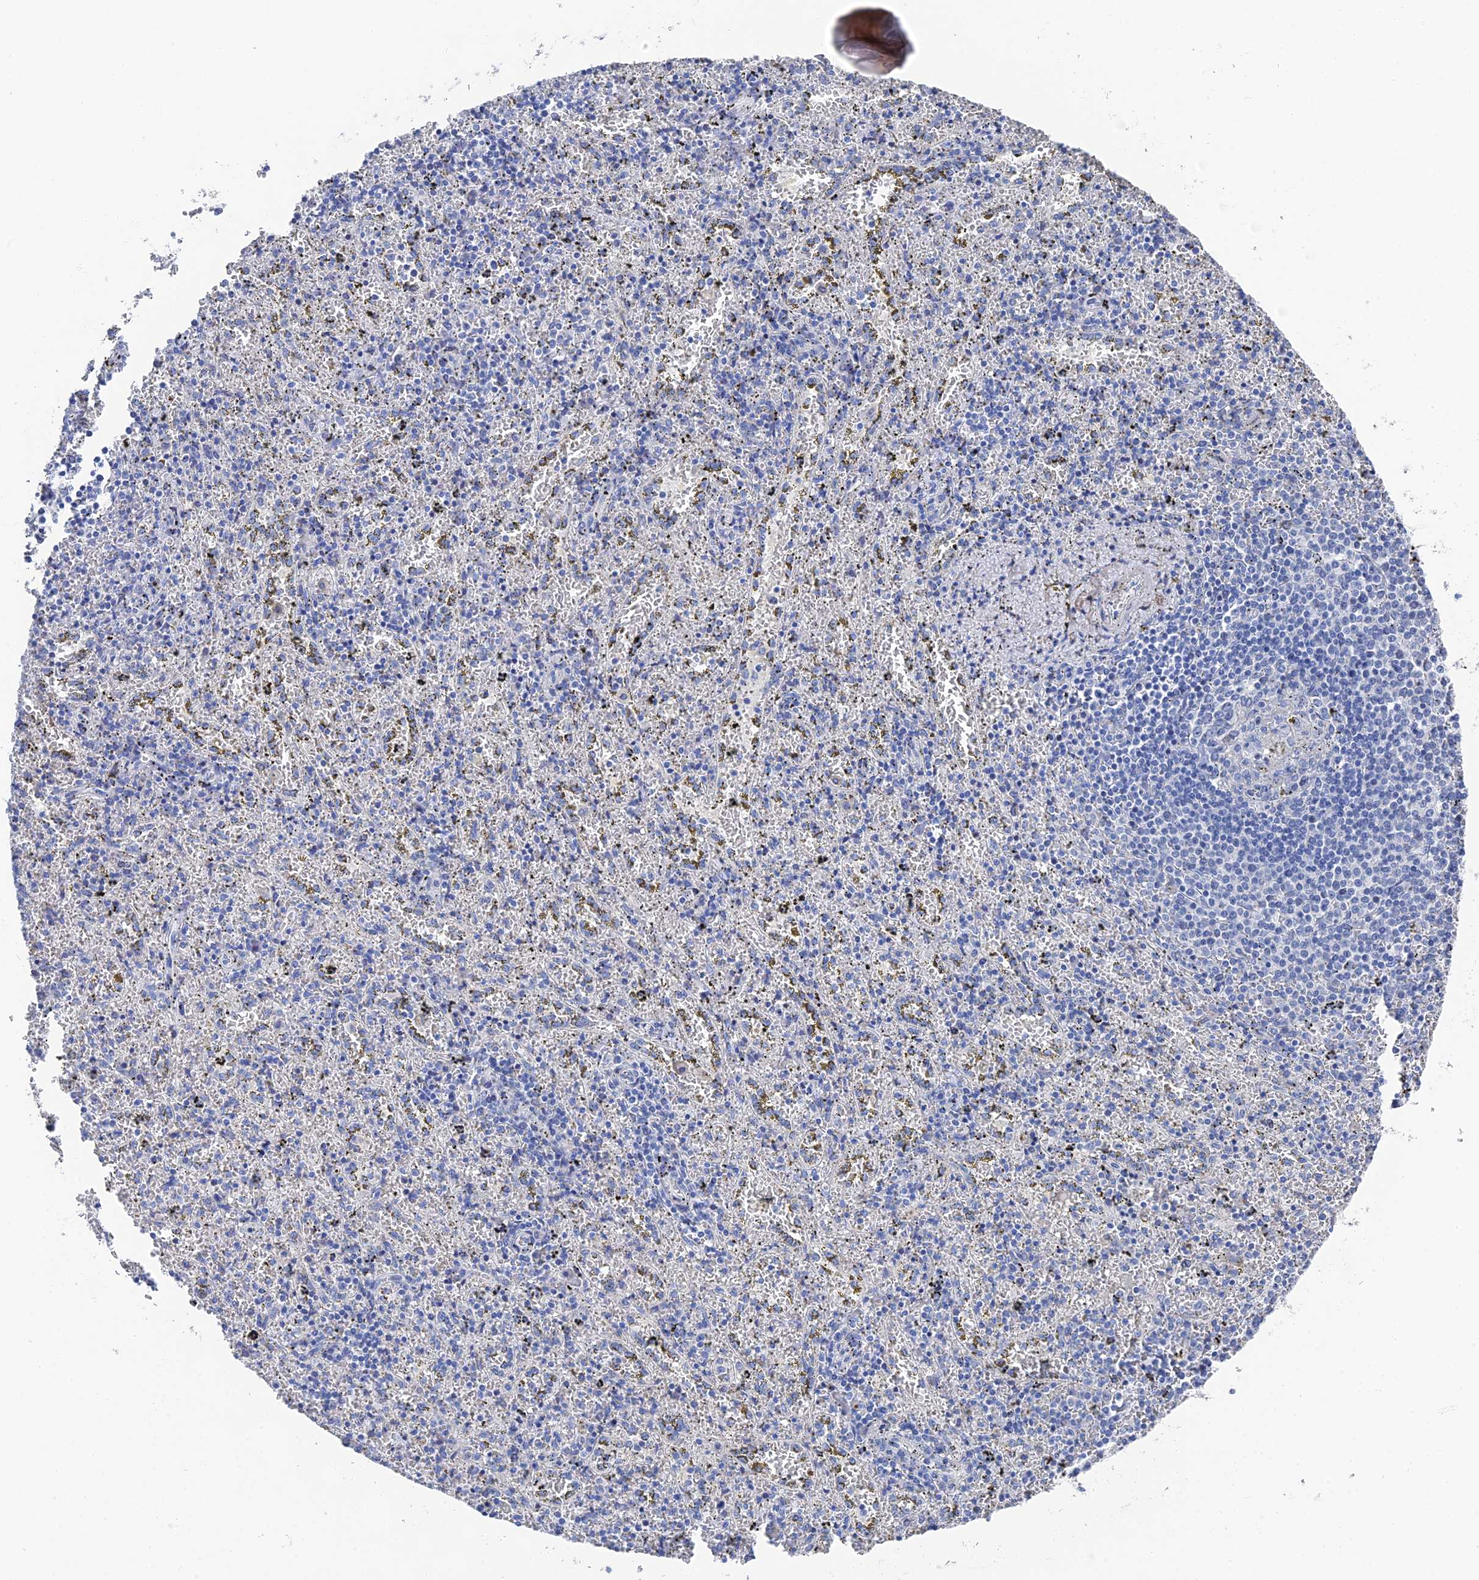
{"staining": {"intensity": "negative", "quantity": "none", "location": "none"}, "tissue": "spleen", "cell_type": "Cells in red pulp", "image_type": "normal", "snomed": [{"axis": "morphology", "description": "Normal tissue, NOS"}, {"axis": "topography", "description": "Spleen"}], "caption": "Spleen was stained to show a protein in brown. There is no significant expression in cells in red pulp.", "gene": "GFAP", "patient": {"sex": "male", "age": 11}}